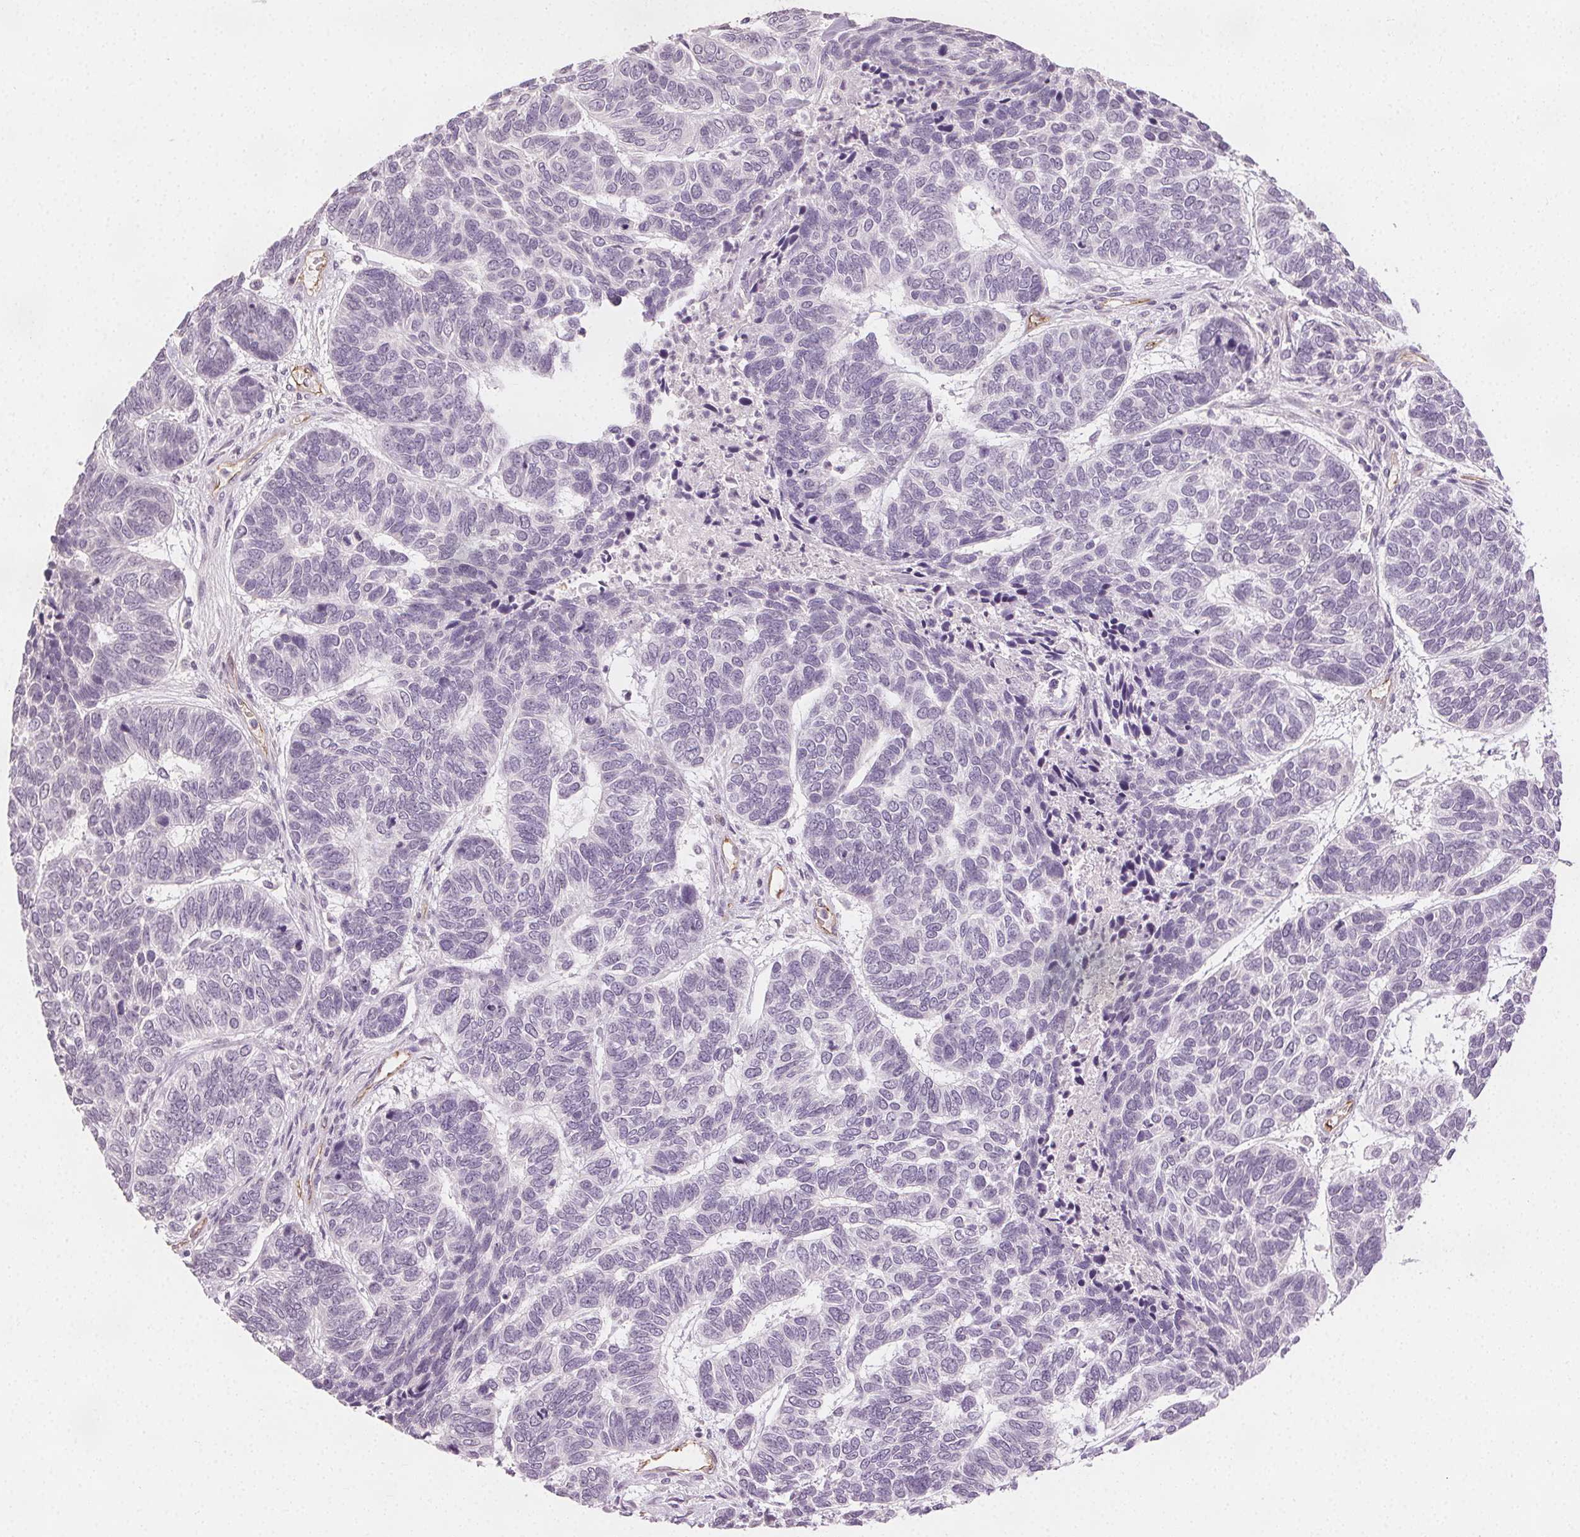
{"staining": {"intensity": "negative", "quantity": "none", "location": "none"}, "tissue": "skin cancer", "cell_type": "Tumor cells", "image_type": "cancer", "snomed": [{"axis": "morphology", "description": "Basal cell carcinoma"}, {"axis": "topography", "description": "Skin"}], "caption": "A histopathology image of human skin cancer is negative for staining in tumor cells.", "gene": "PODXL", "patient": {"sex": "female", "age": 65}}